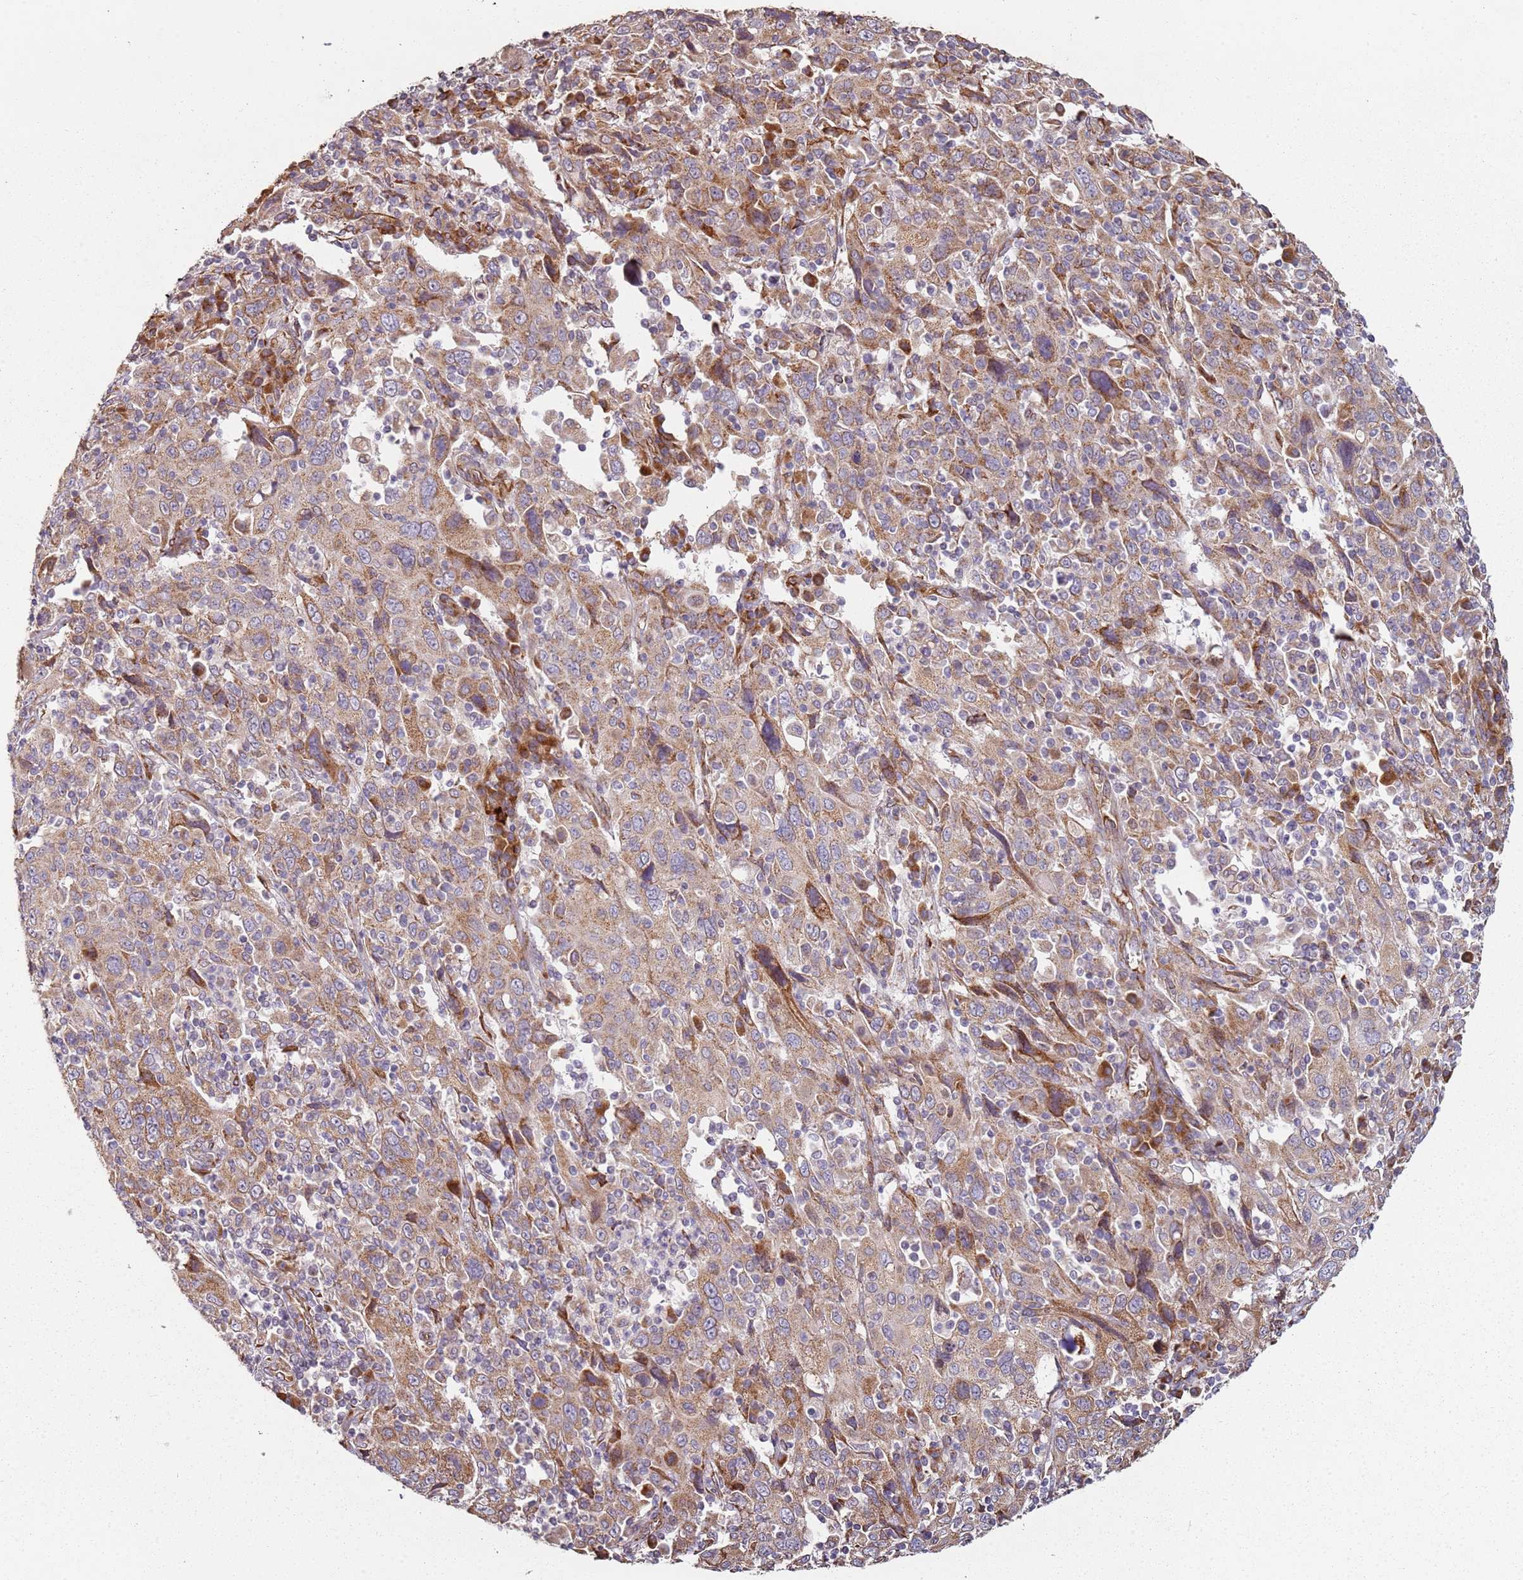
{"staining": {"intensity": "moderate", "quantity": ">75%", "location": "cytoplasmic/membranous"}, "tissue": "cervical cancer", "cell_type": "Tumor cells", "image_type": "cancer", "snomed": [{"axis": "morphology", "description": "Squamous cell carcinoma, NOS"}, {"axis": "topography", "description": "Cervix"}], "caption": "Immunohistochemical staining of cervical cancer (squamous cell carcinoma) exhibits moderate cytoplasmic/membranous protein expression in approximately >75% of tumor cells.", "gene": "ARFRP1", "patient": {"sex": "female", "age": 46}}